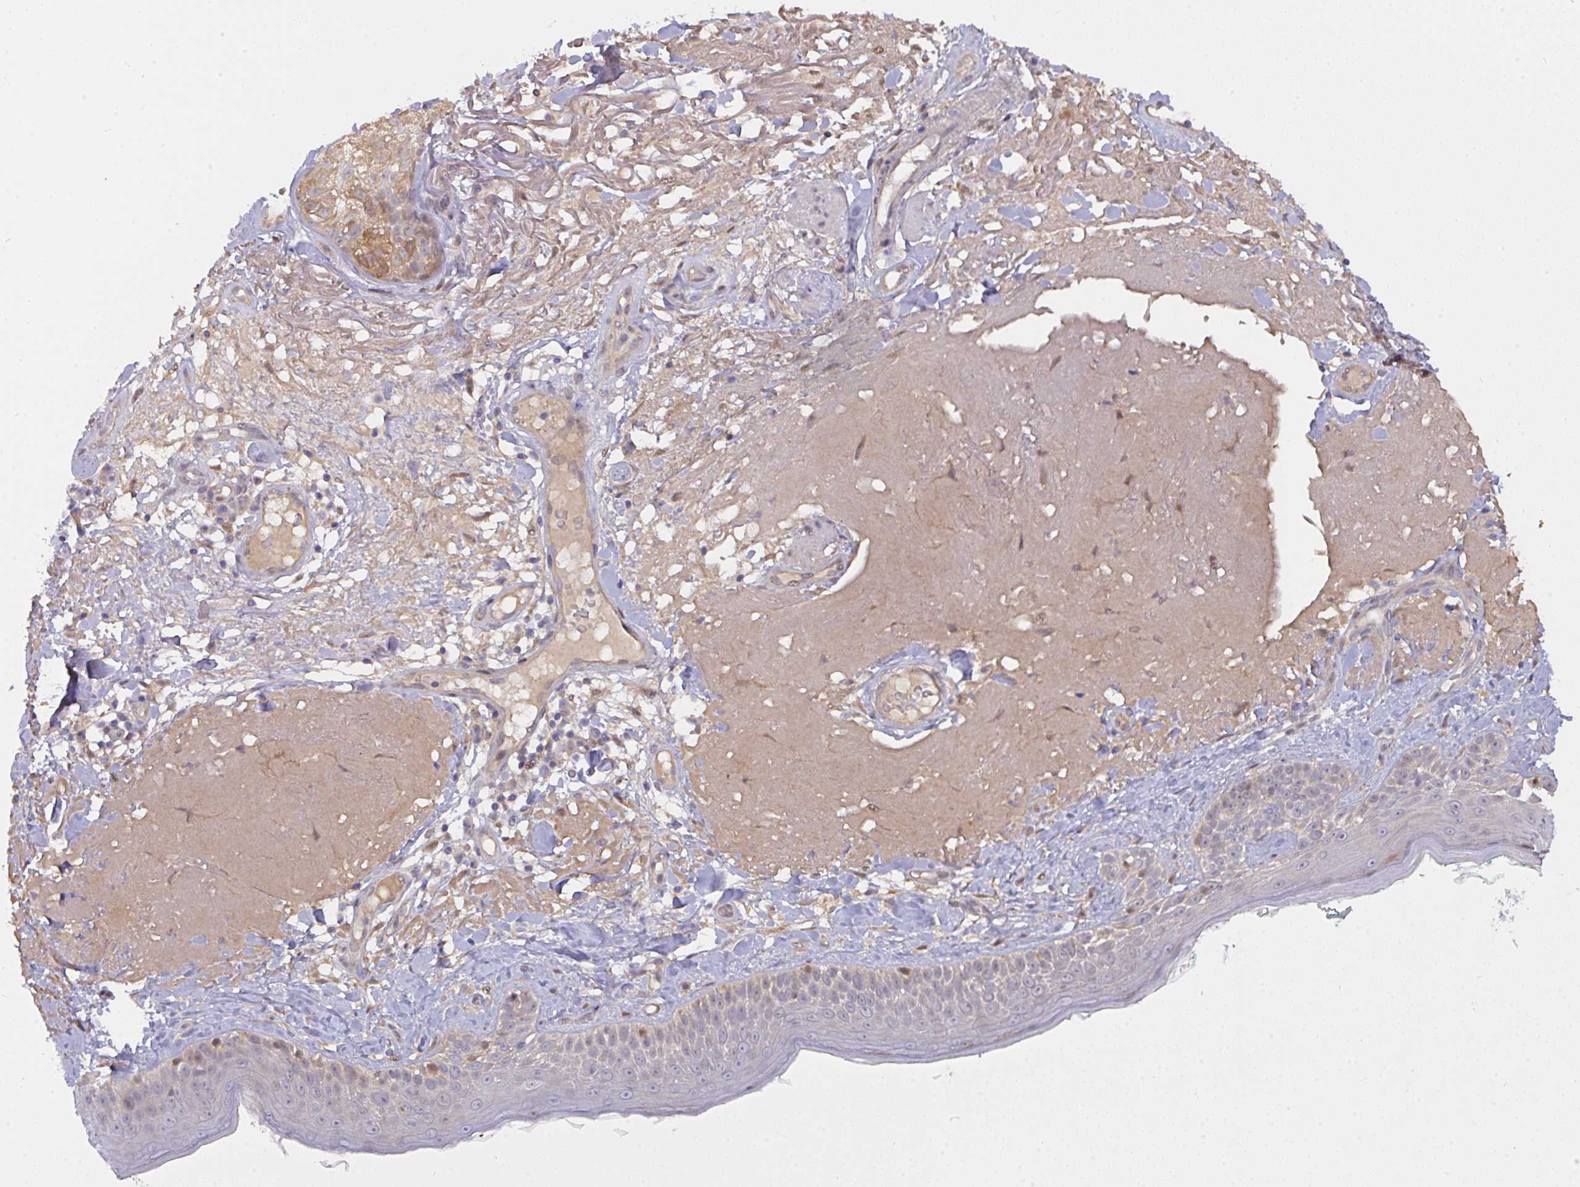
{"staining": {"intensity": "weak", "quantity": "25%-75%", "location": "cytoplasmic/membranous"}, "tissue": "skin", "cell_type": "Fibroblasts", "image_type": "normal", "snomed": [{"axis": "morphology", "description": "Normal tissue, NOS"}, {"axis": "topography", "description": "Skin"}], "caption": "Immunohistochemistry (IHC) histopathology image of unremarkable human skin stained for a protein (brown), which shows low levels of weak cytoplasmic/membranous expression in approximately 25%-75% of fibroblasts.", "gene": "L3HYPDH", "patient": {"sex": "male", "age": 73}}